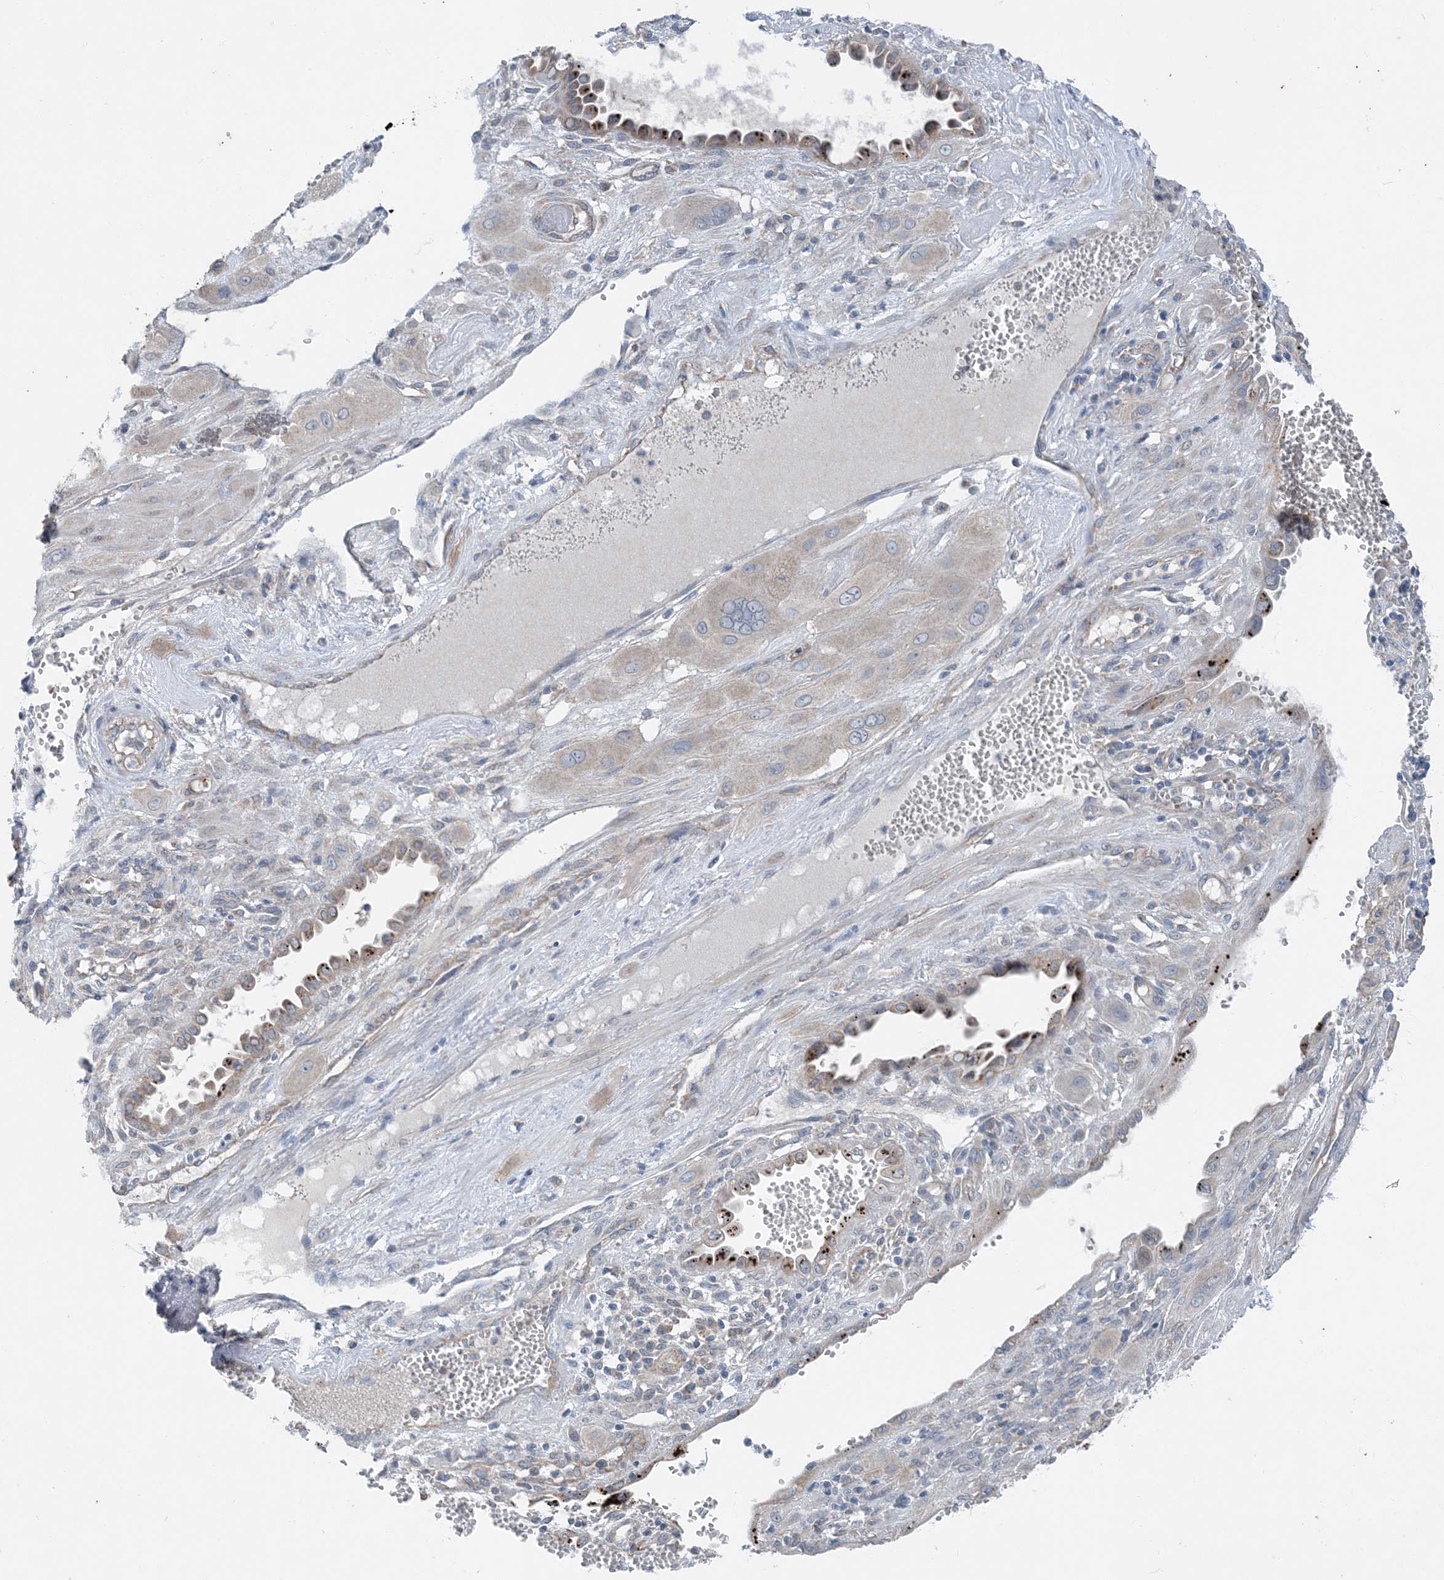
{"staining": {"intensity": "weak", "quantity": "<25%", "location": "cytoplasmic/membranous"}, "tissue": "cervical cancer", "cell_type": "Tumor cells", "image_type": "cancer", "snomed": [{"axis": "morphology", "description": "Squamous cell carcinoma, NOS"}, {"axis": "topography", "description": "Cervix"}], "caption": "An IHC photomicrograph of squamous cell carcinoma (cervical) is shown. There is no staining in tumor cells of squamous cell carcinoma (cervical).", "gene": "DHX30", "patient": {"sex": "female", "age": 34}}